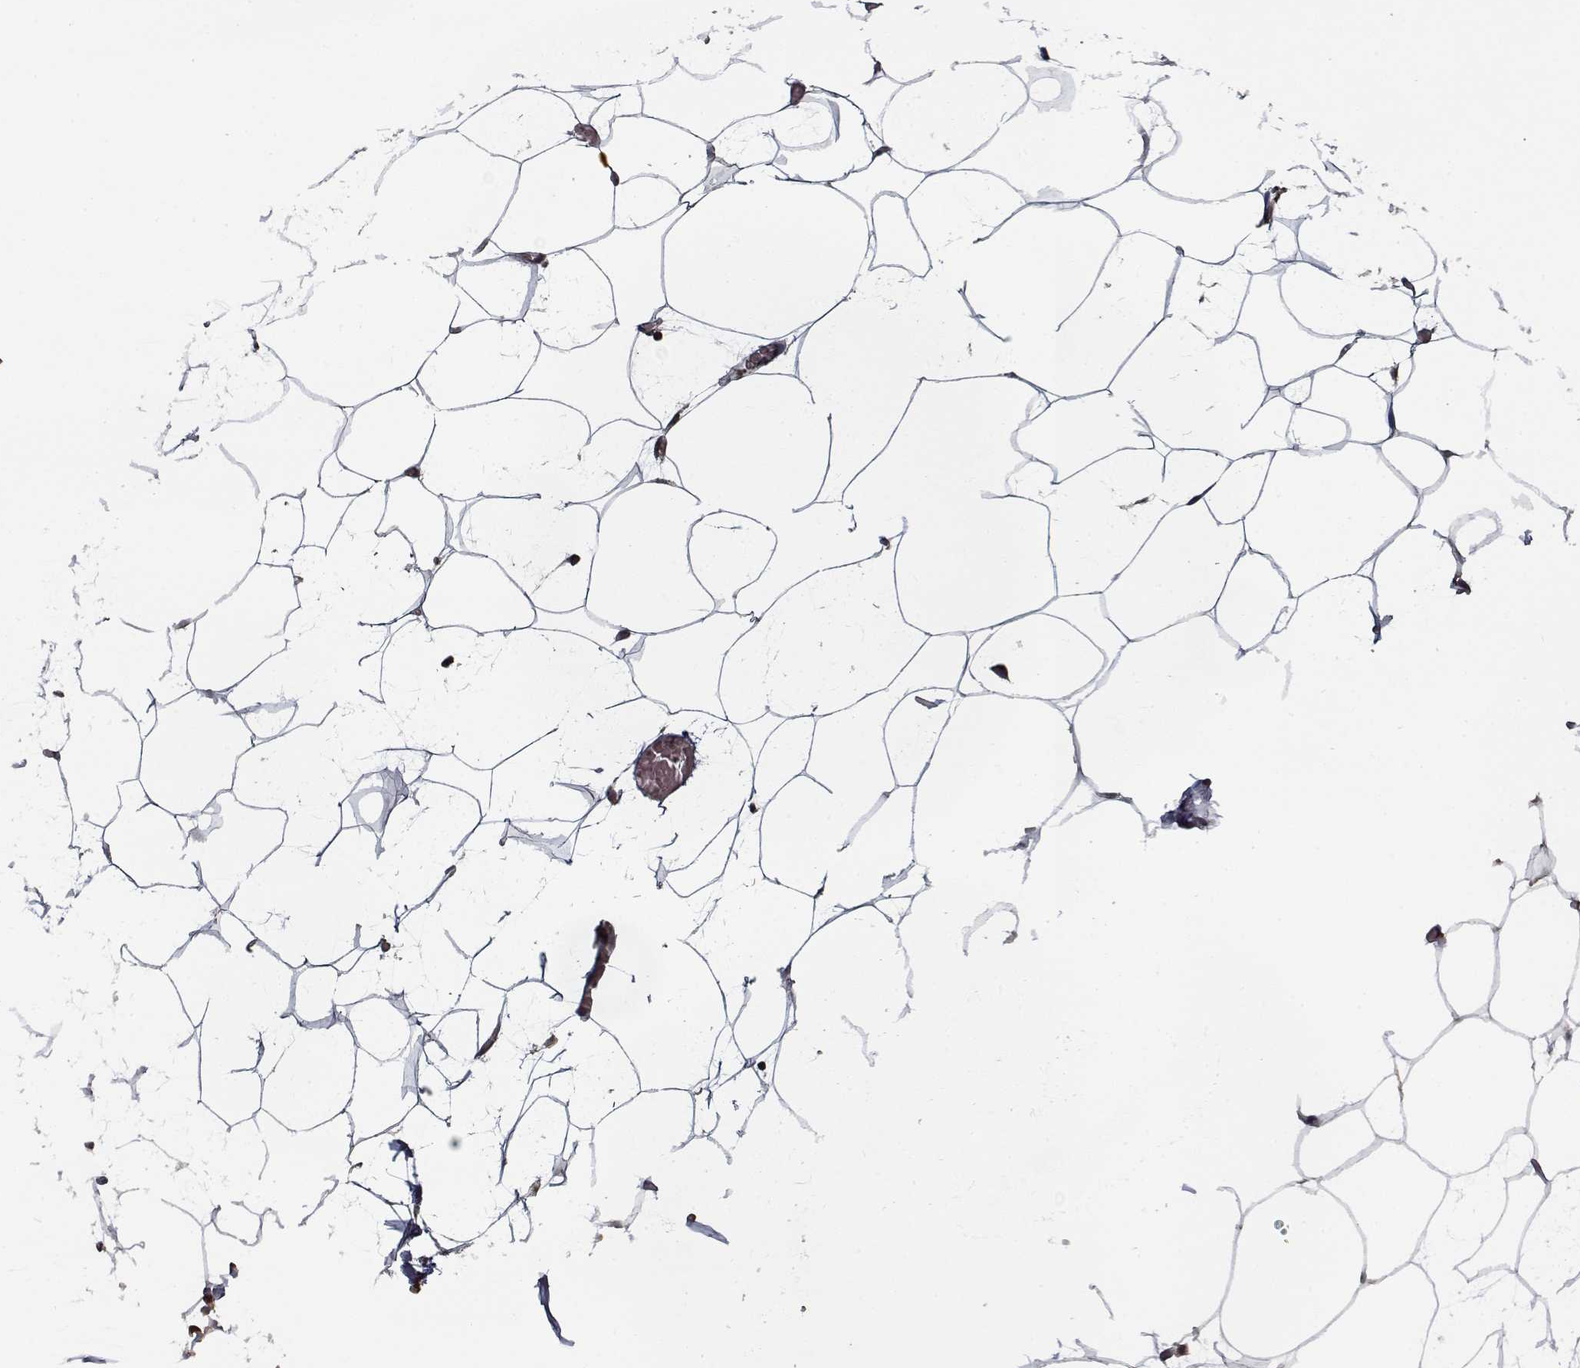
{"staining": {"intensity": "negative", "quantity": "none", "location": "none"}, "tissue": "adipose tissue", "cell_type": "Adipocytes", "image_type": "normal", "snomed": [{"axis": "morphology", "description": "Normal tissue, NOS"}, {"axis": "topography", "description": "Adipose tissue"}], "caption": "IHC of benign adipose tissue shows no staining in adipocytes. Nuclei are stained in blue.", "gene": "NLK", "patient": {"sex": "male", "age": 57}}